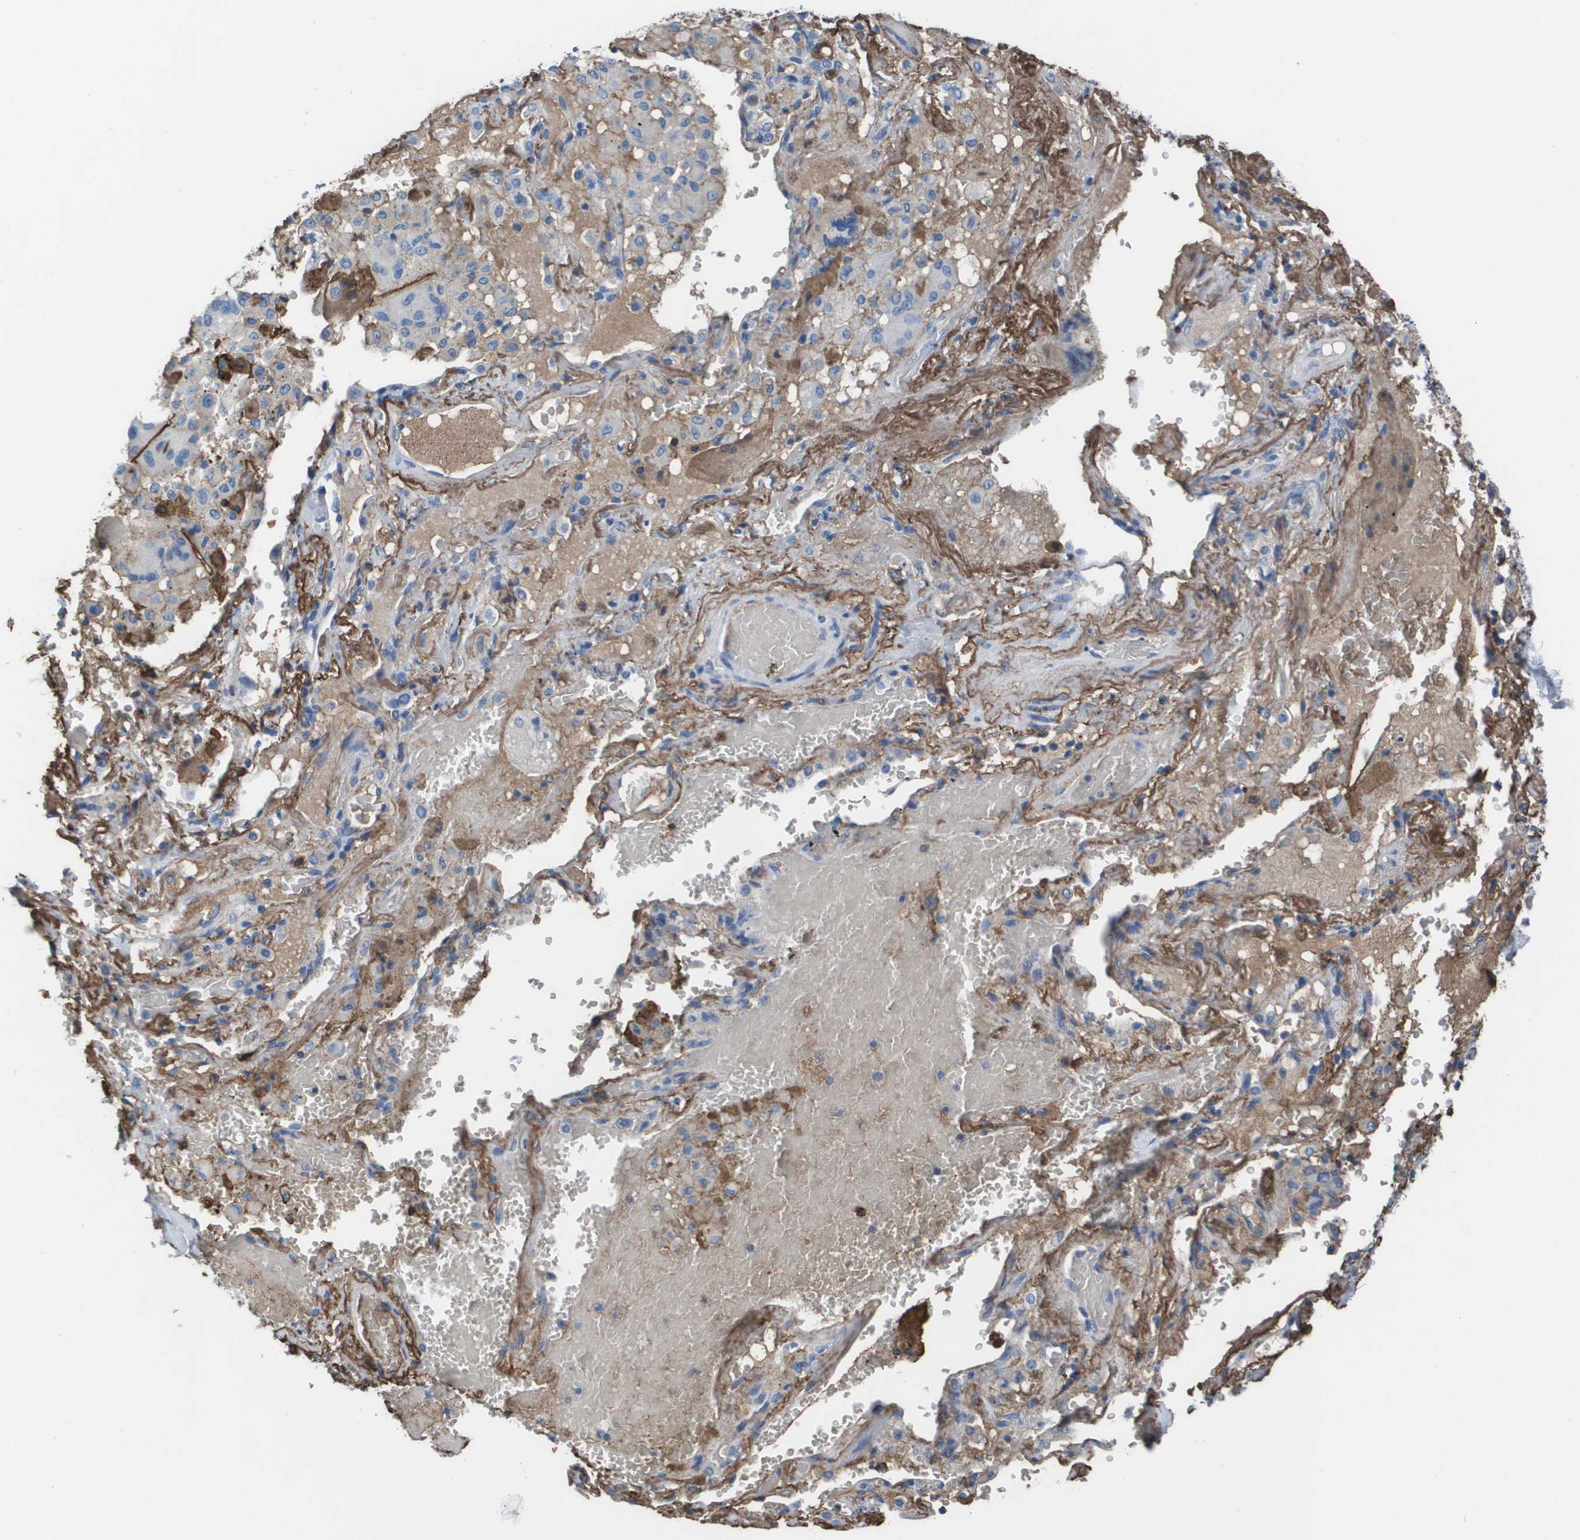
{"staining": {"intensity": "negative", "quantity": "none", "location": "none"}, "tissue": "lung cancer", "cell_type": "Tumor cells", "image_type": "cancer", "snomed": [{"axis": "morphology", "description": "Squamous cell carcinoma, NOS"}, {"axis": "topography", "description": "Lung"}], "caption": "Immunohistochemical staining of squamous cell carcinoma (lung) reveals no significant expression in tumor cells. The staining is performed using DAB brown chromogen with nuclei counter-stained in using hematoxylin.", "gene": "VTN", "patient": {"sex": "male", "age": 57}}